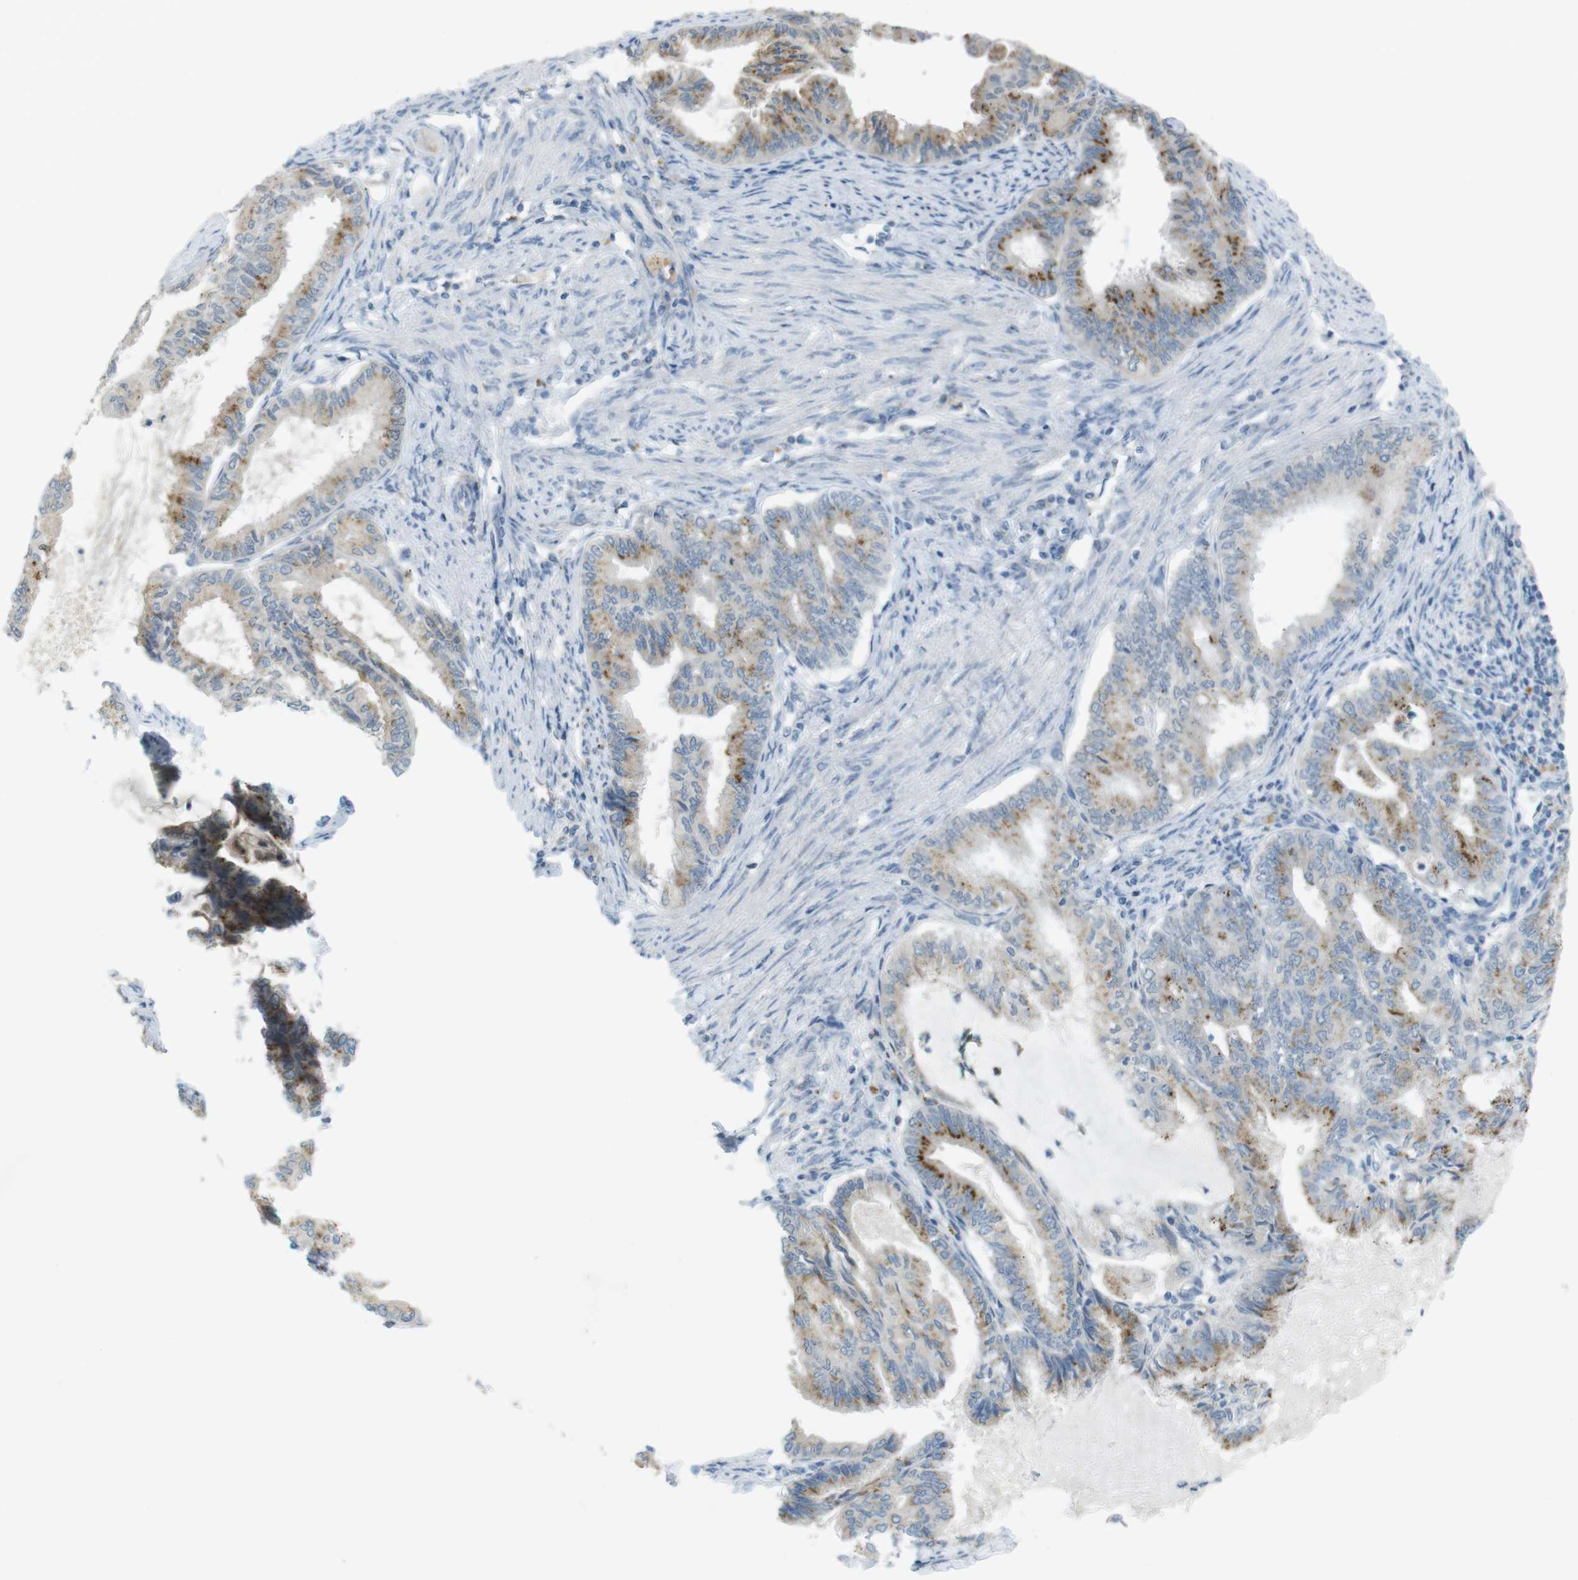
{"staining": {"intensity": "moderate", "quantity": ">75%", "location": "cytoplasmic/membranous"}, "tissue": "endometrial cancer", "cell_type": "Tumor cells", "image_type": "cancer", "snomed": [{"axis": "morphology", "description": "Adenocarcinoma, NOS"}, {"axis": "topography", "description": "Endometrium"}], "caption": "Moderate cytoplasmic/membranous expression is present in approximately >75% of tumor cells in adenocarcinoma (endometrial).", "gene": "UGT8", "patient": {"sex": "female", "age": 86}}